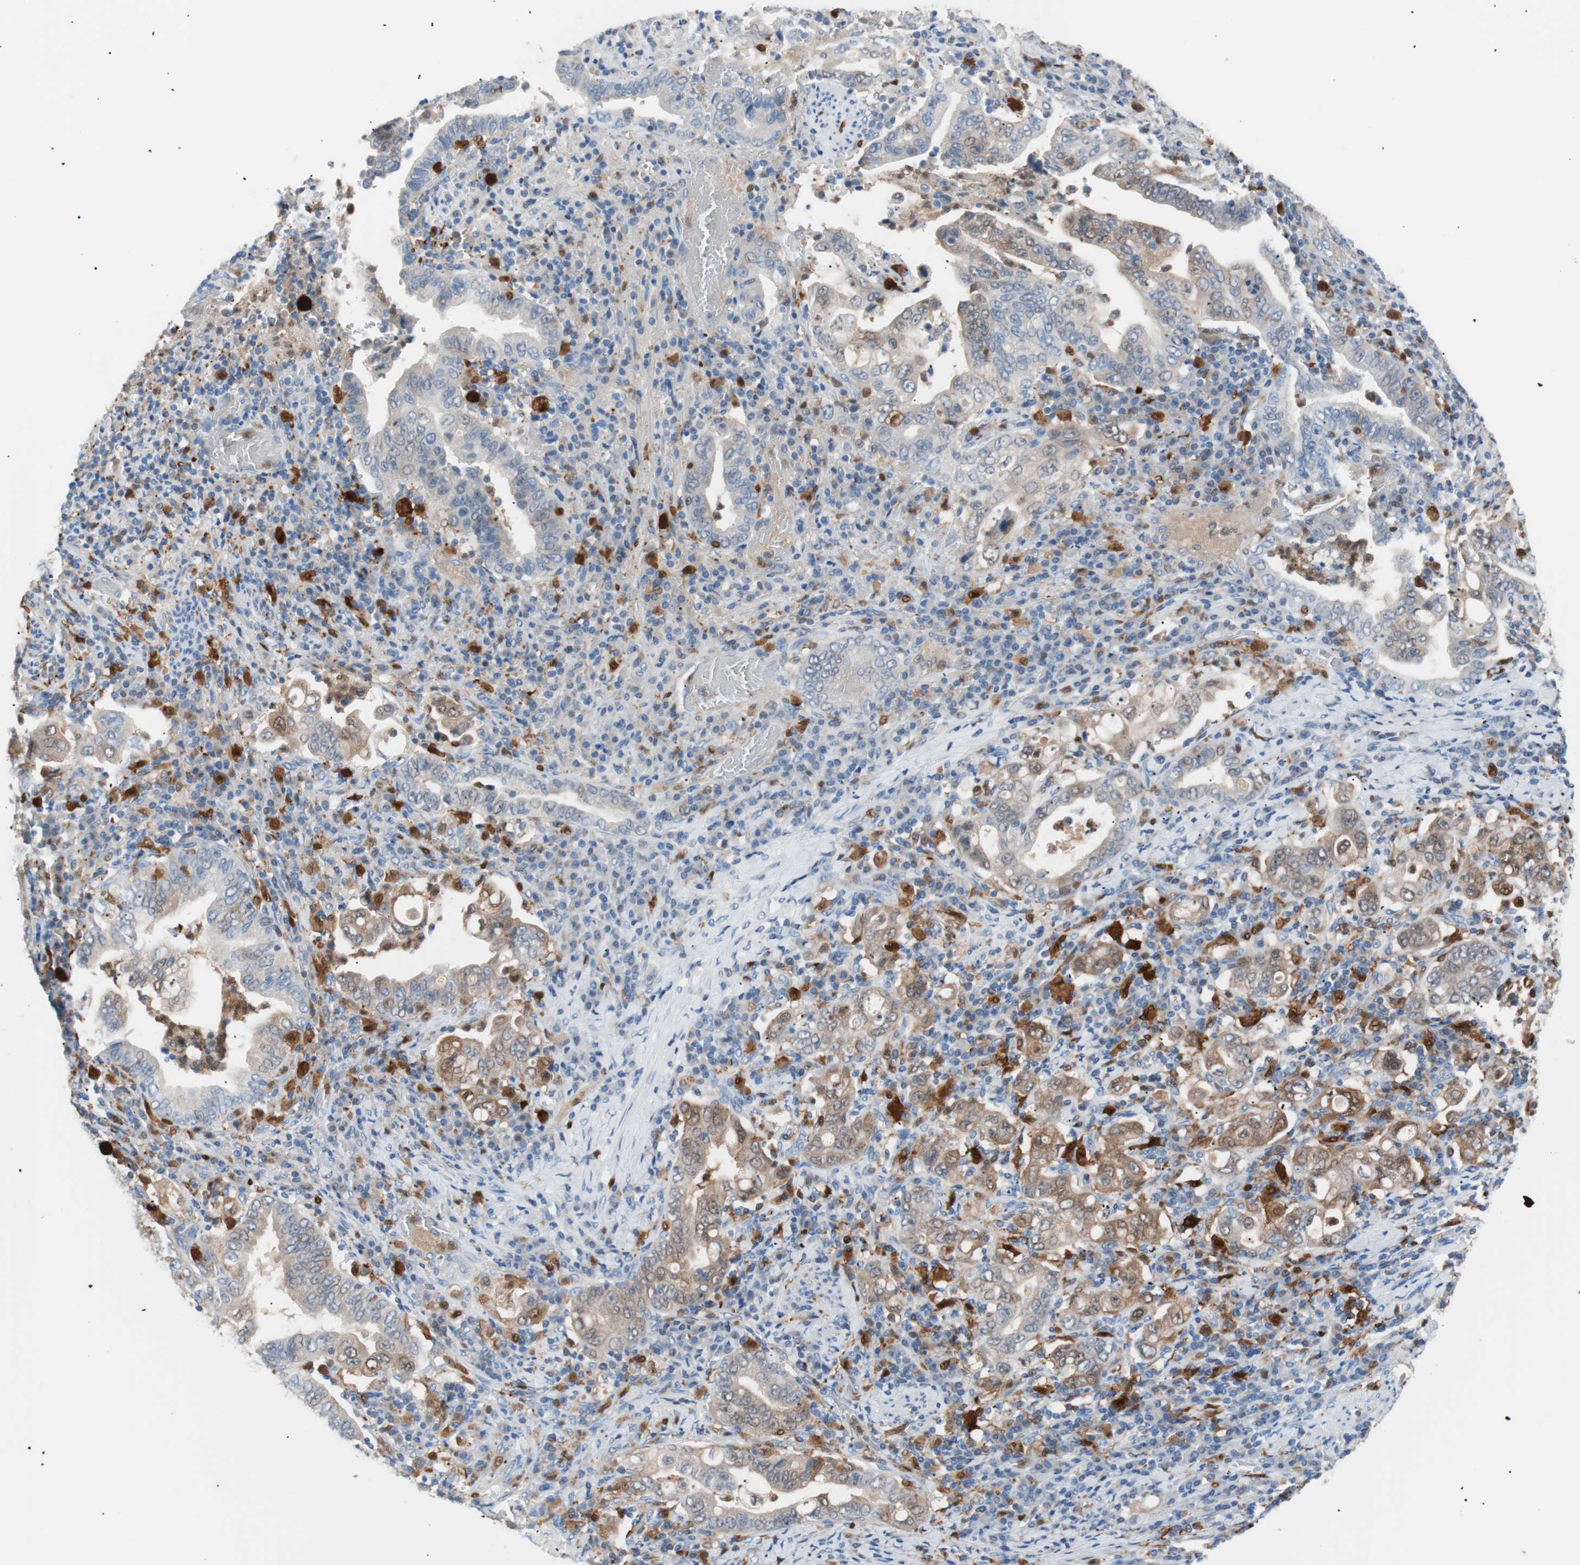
{"staining": {"intensity": "moderate", "quantity": ">75%", "location": "cytoplasmic/membranous"}, "tissue": "stomach cancer", "cell_type": "Tumor cells", "image_type": "cancer", "snomed": [{"axis": "morphology", "description": "Normal tissue, NOS"}, {"axis": "morphology", "description": "Adenocarcinoma, NOS"}, {"axis": "topography", "description": "Esophagus"}, {"axis": "topography", "description": "Stomach, upper"}, {"axis": "topography", "description": "Peripheral nerve tissue"}], "caption": "Immunohistochemistry (IHC) staining of stomach cancer, which exhibits medium levels of moderate cytoplasmic/membranous staining in approximately >75% of tumor cells indicating moderate cytoplasmic/membranous protein expression. The staining was performed using DAB (brown) for protein detection and nuclei were counterstained in hematoxylin (blue).", "gene": "IL18", "patient": {"sex": "male", "age": 62}}